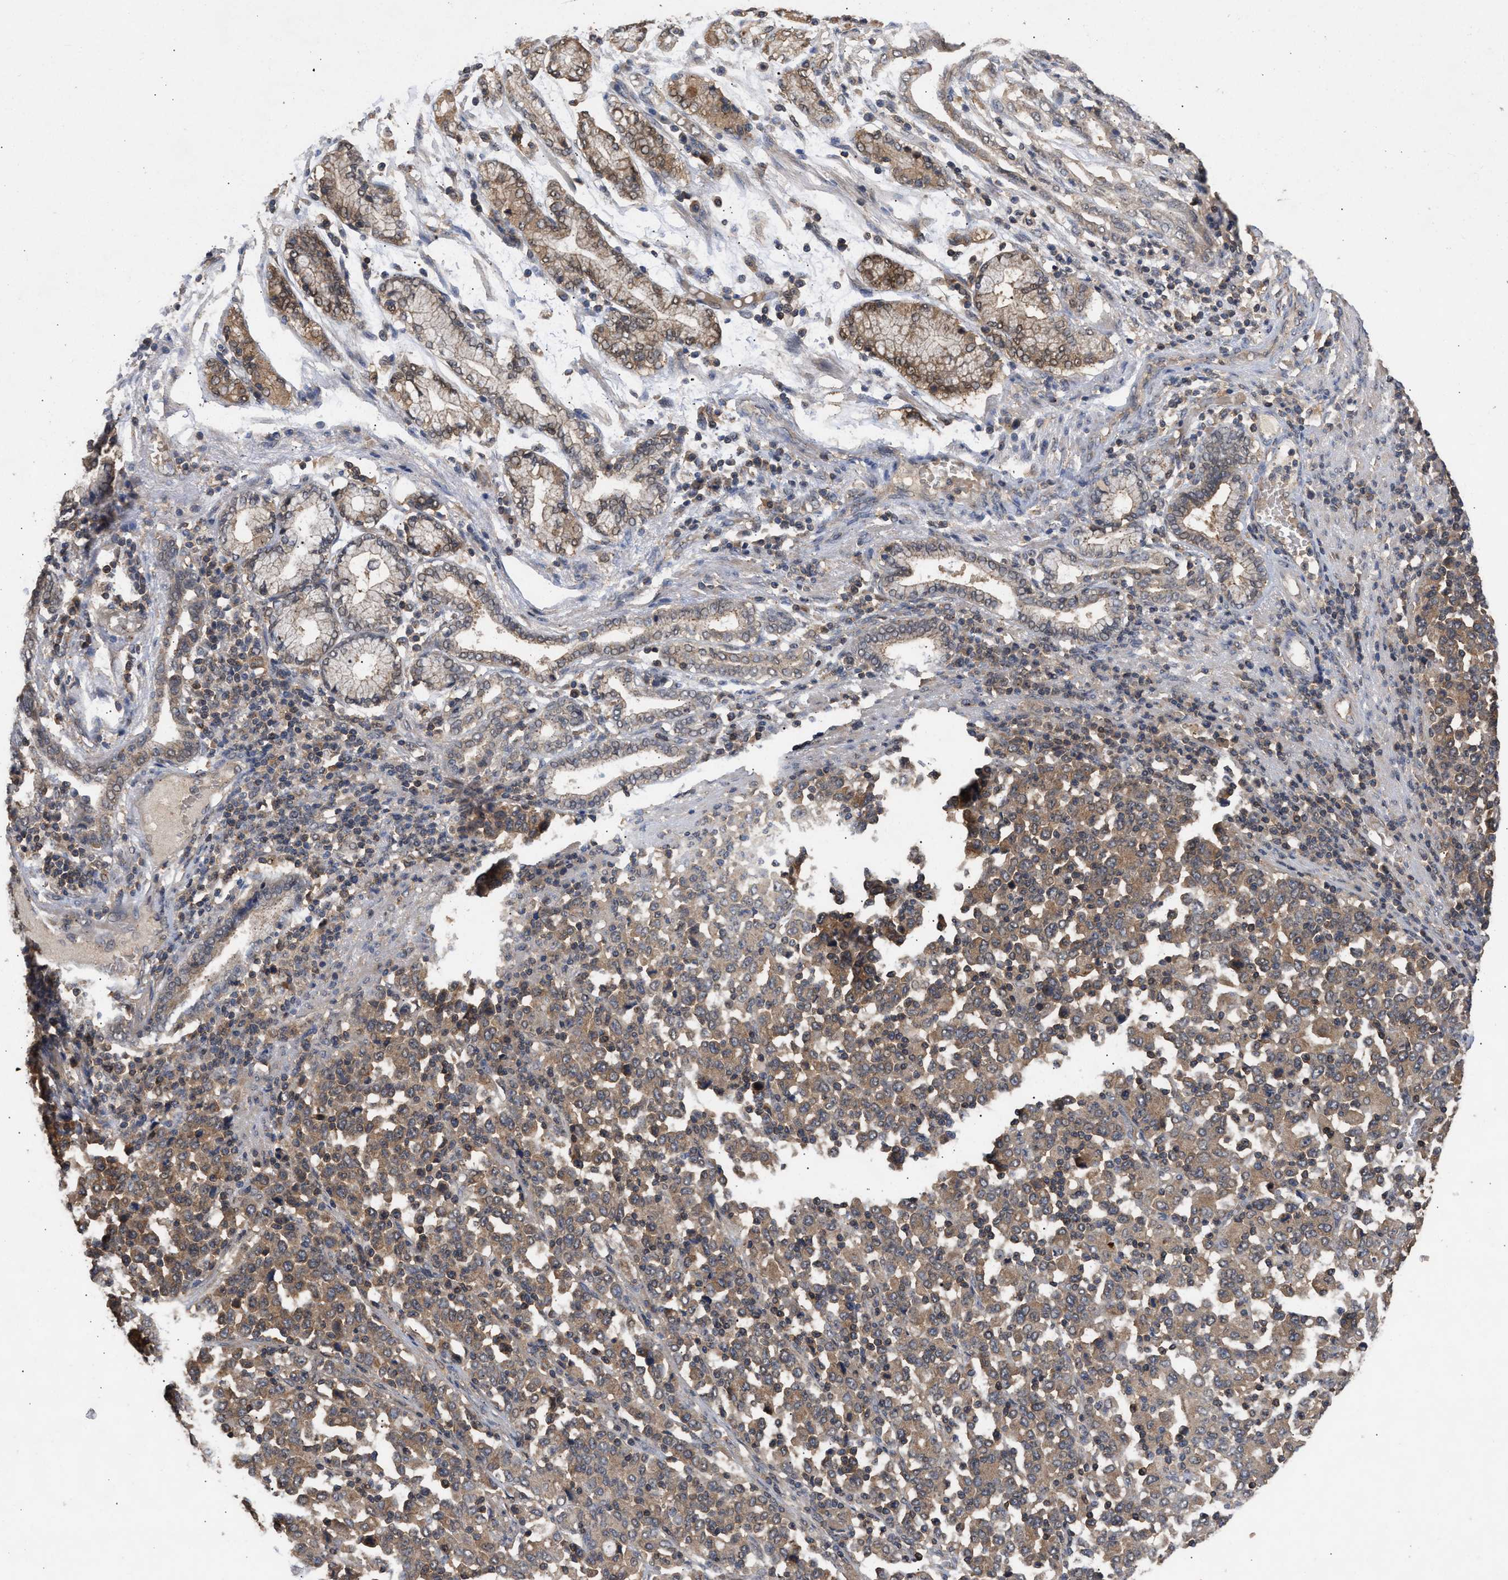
{"staining": {"intensity": "moderate", "quantity": ">75%", "location": "cytoplasmic/membranous"}, "tissue": "stomach cancer", "cell_type": "Tumor cells", "image_type": "cancer", "snomed": [{"axis": "morphology", "description": "Adenocarcinoma, NOS"}, {"axis": "topography", "description": "Stomach, upper"}], "caption": "Stomach cancer (adenocarcinoma) tissue reveals moderate cytoplasmic/membranous expression in about >75% of tumor cells (DAB (3,3'-diaminobenzidine) IHC, brown staining for protein, blue staining for nuclei).", "gene": "FITM1", "patient": {"sex": "male", "age": 69}}